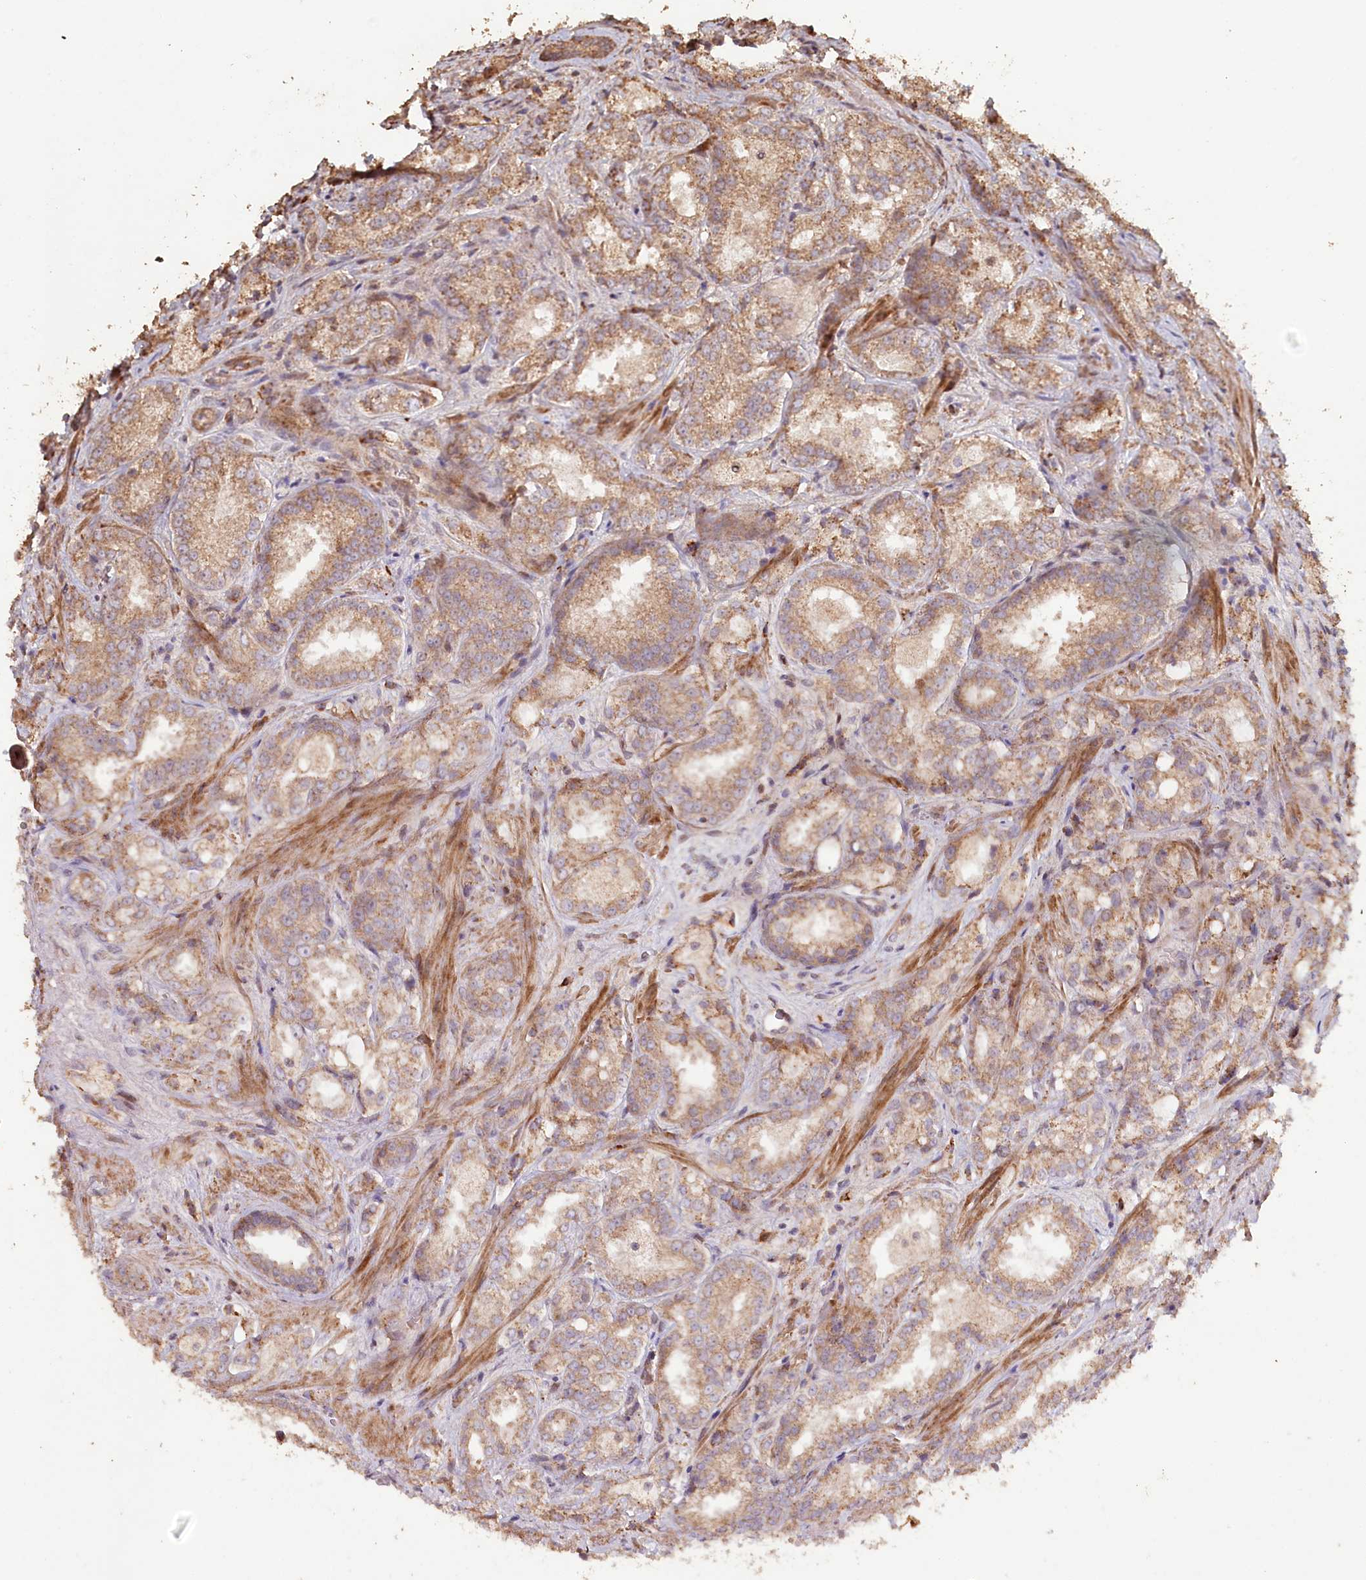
{"staining": {"intensity": "moderate", "quantity": ">75%", "location": "cytoplasmic/membranous"}, "tissue": "prostate cancer", "cell_type": "Tumor cells", "image_type": "cancer", "snomed": [{"axis": "morphology", "description": "Adenocarcinoma, Low grade"}, {"axis": "topography", "description": "Prostate"}], "caption": "This image reveals immunohistochemistry (IHC) staining of prostate adenocarcinoma (low-grade), with medium moderate cytoplasmic/membranous positivity in approximately >75% of tumor cells.", "gene": "HAL", "patient": {"sex": "male", "age": 47}}